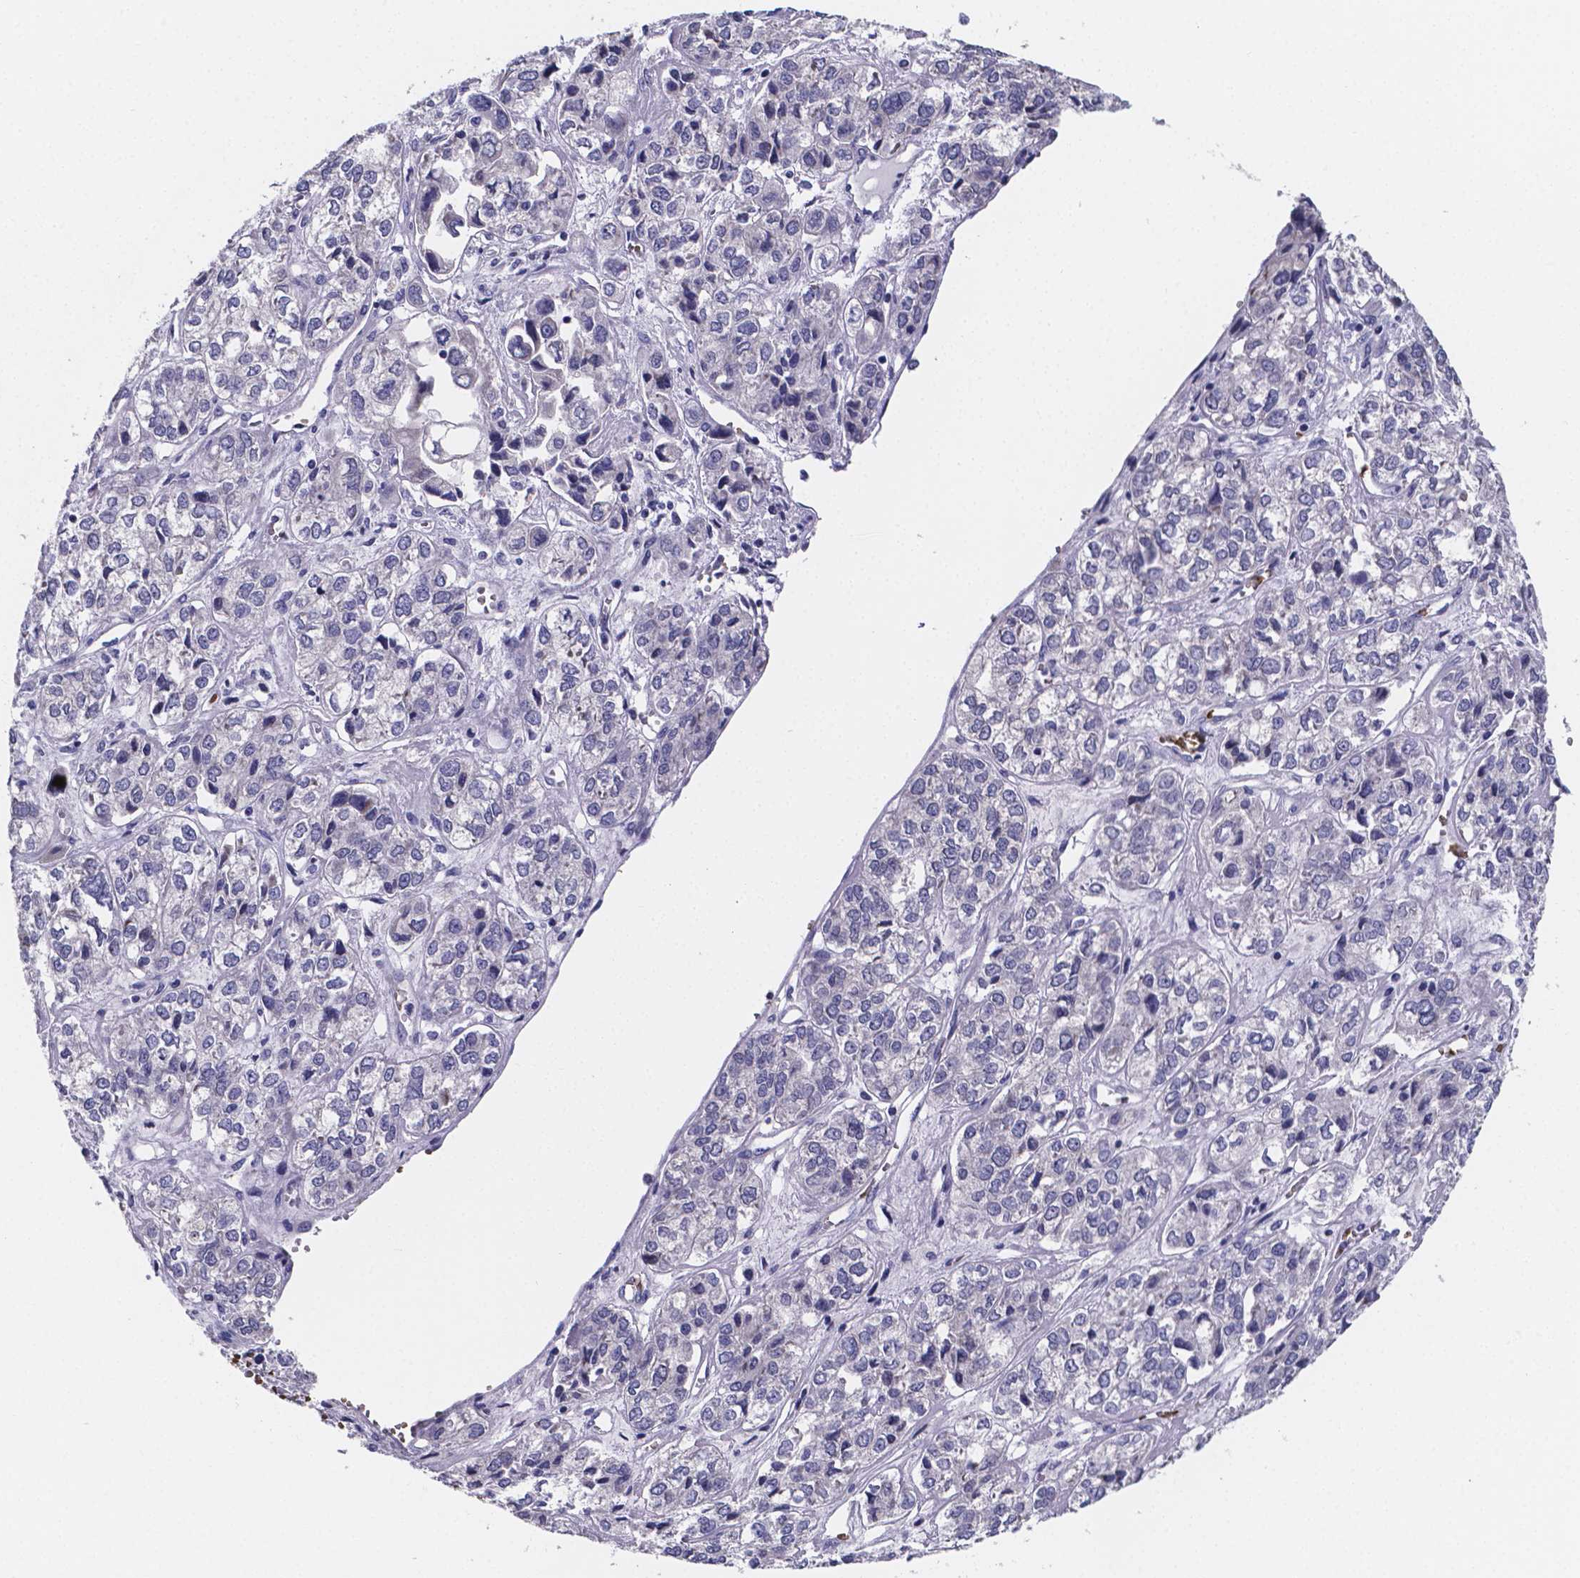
{"staining": {"intensity": "negative", "quantity": "none", "location": "none"}, "tissue": "ovarian cancer", "cell_type": "Tumor cells", "image_type": "cancer", "snomed": [{"axis": "morphology", "description": "Carcinoma, endometroid"}, {"axis": "topography", "description": "Ovary"}], "caption": "This is an IHC histopathology image of ovarian cancer. There is no expression in tumor cells.", "gene": "GABRA3", "patient": {"sex": "female", "age": 64}}